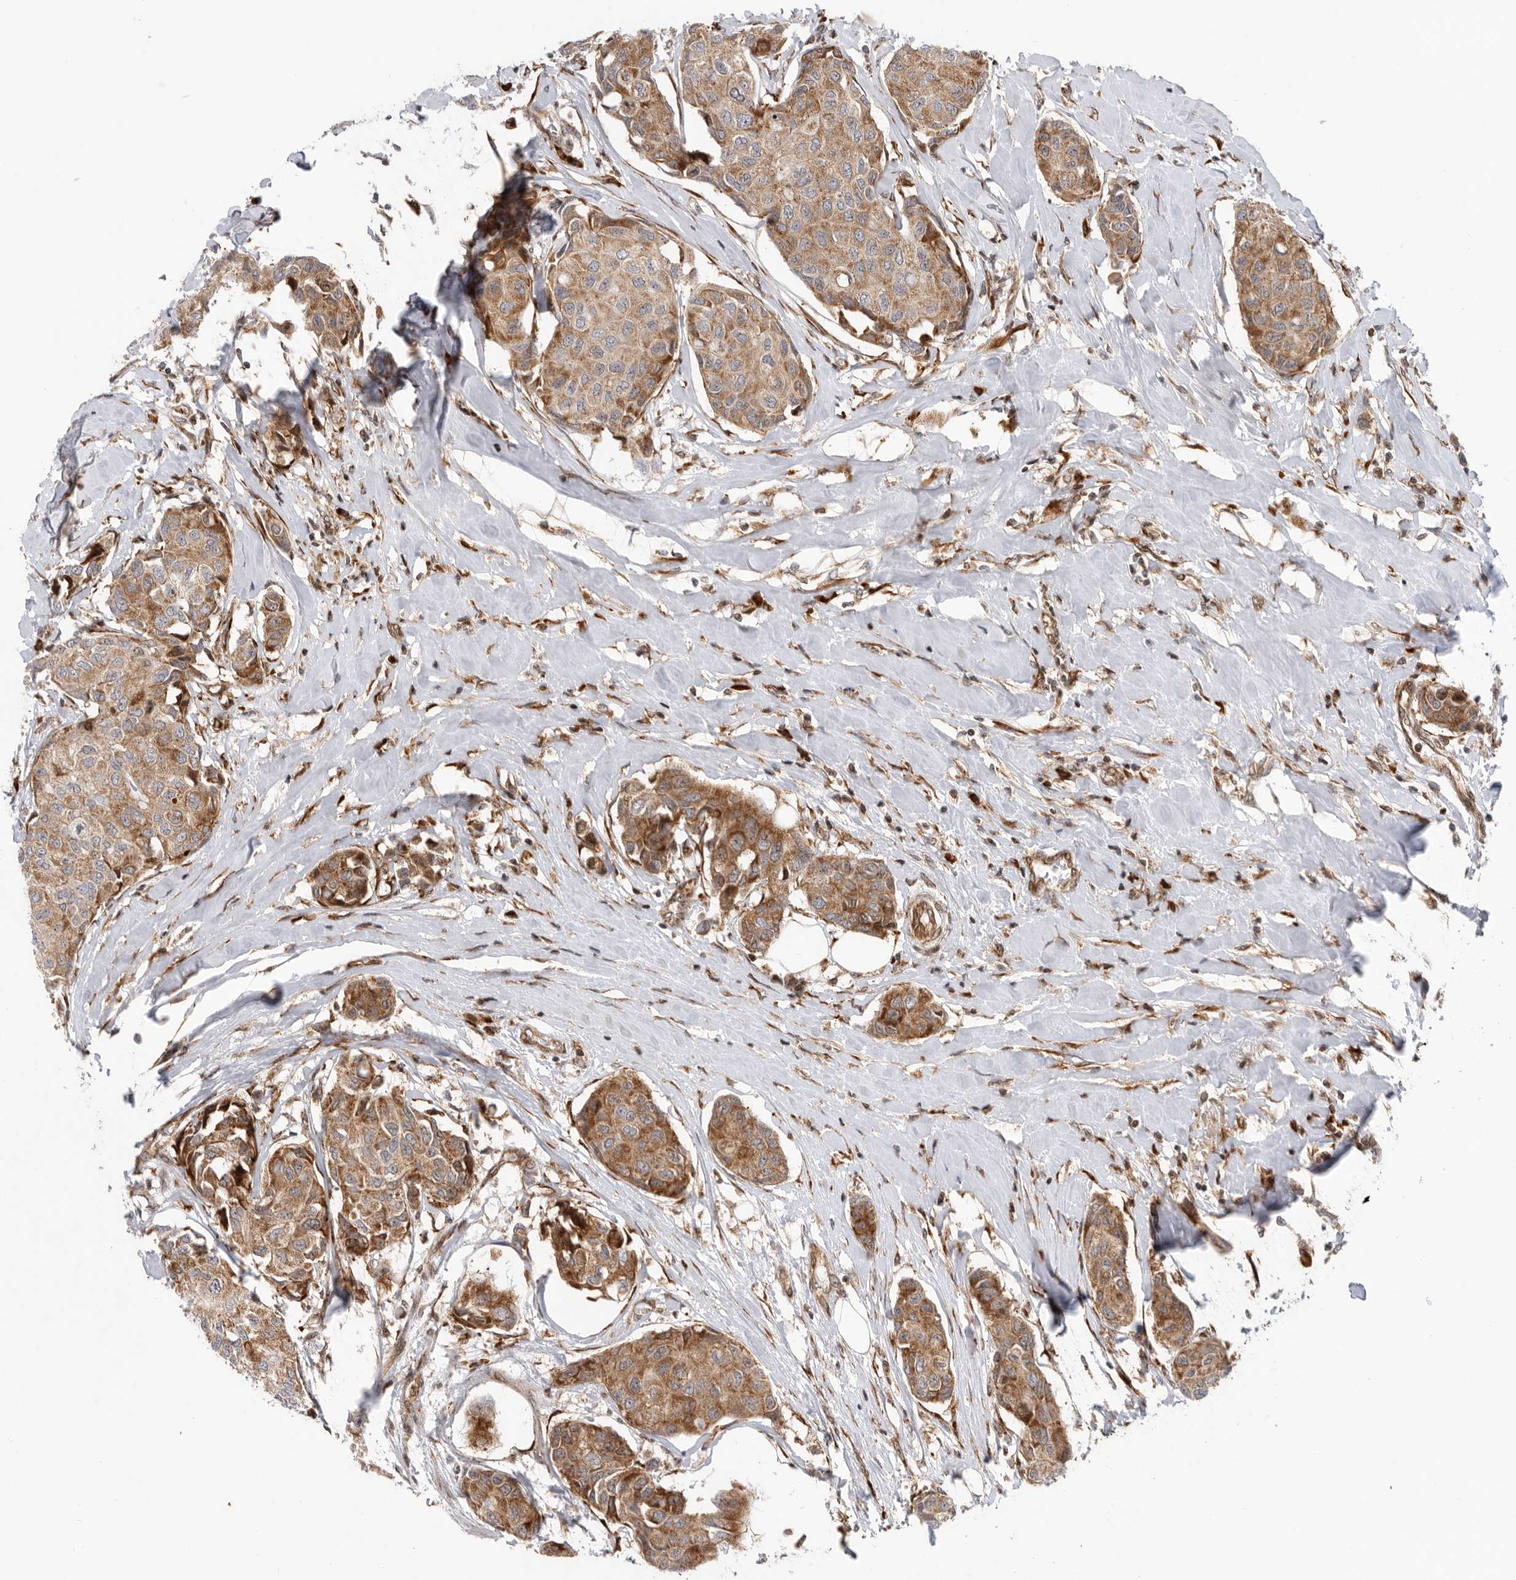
{"staining": {"intensity": "moderate", "quantity": ">75%", "location": "cytoplasmic/membranous"}, "tissue": "breast cancer", "cell_type": "Tumor cells", "image_type": "cancer", "snomed": [{"axis": "morphology", "description": "Duct carcinoma"}, {"axis": "topography", "description": "Breast"}], "caption": "Invasive ductal carcinoma (breast) stained with immunohistochemistry displays moderate cytoplasmic/membranous positivity in about >75% of tumor cells.", "gene": "FZD3", "patient": {"sex": "female", "age": 80}}